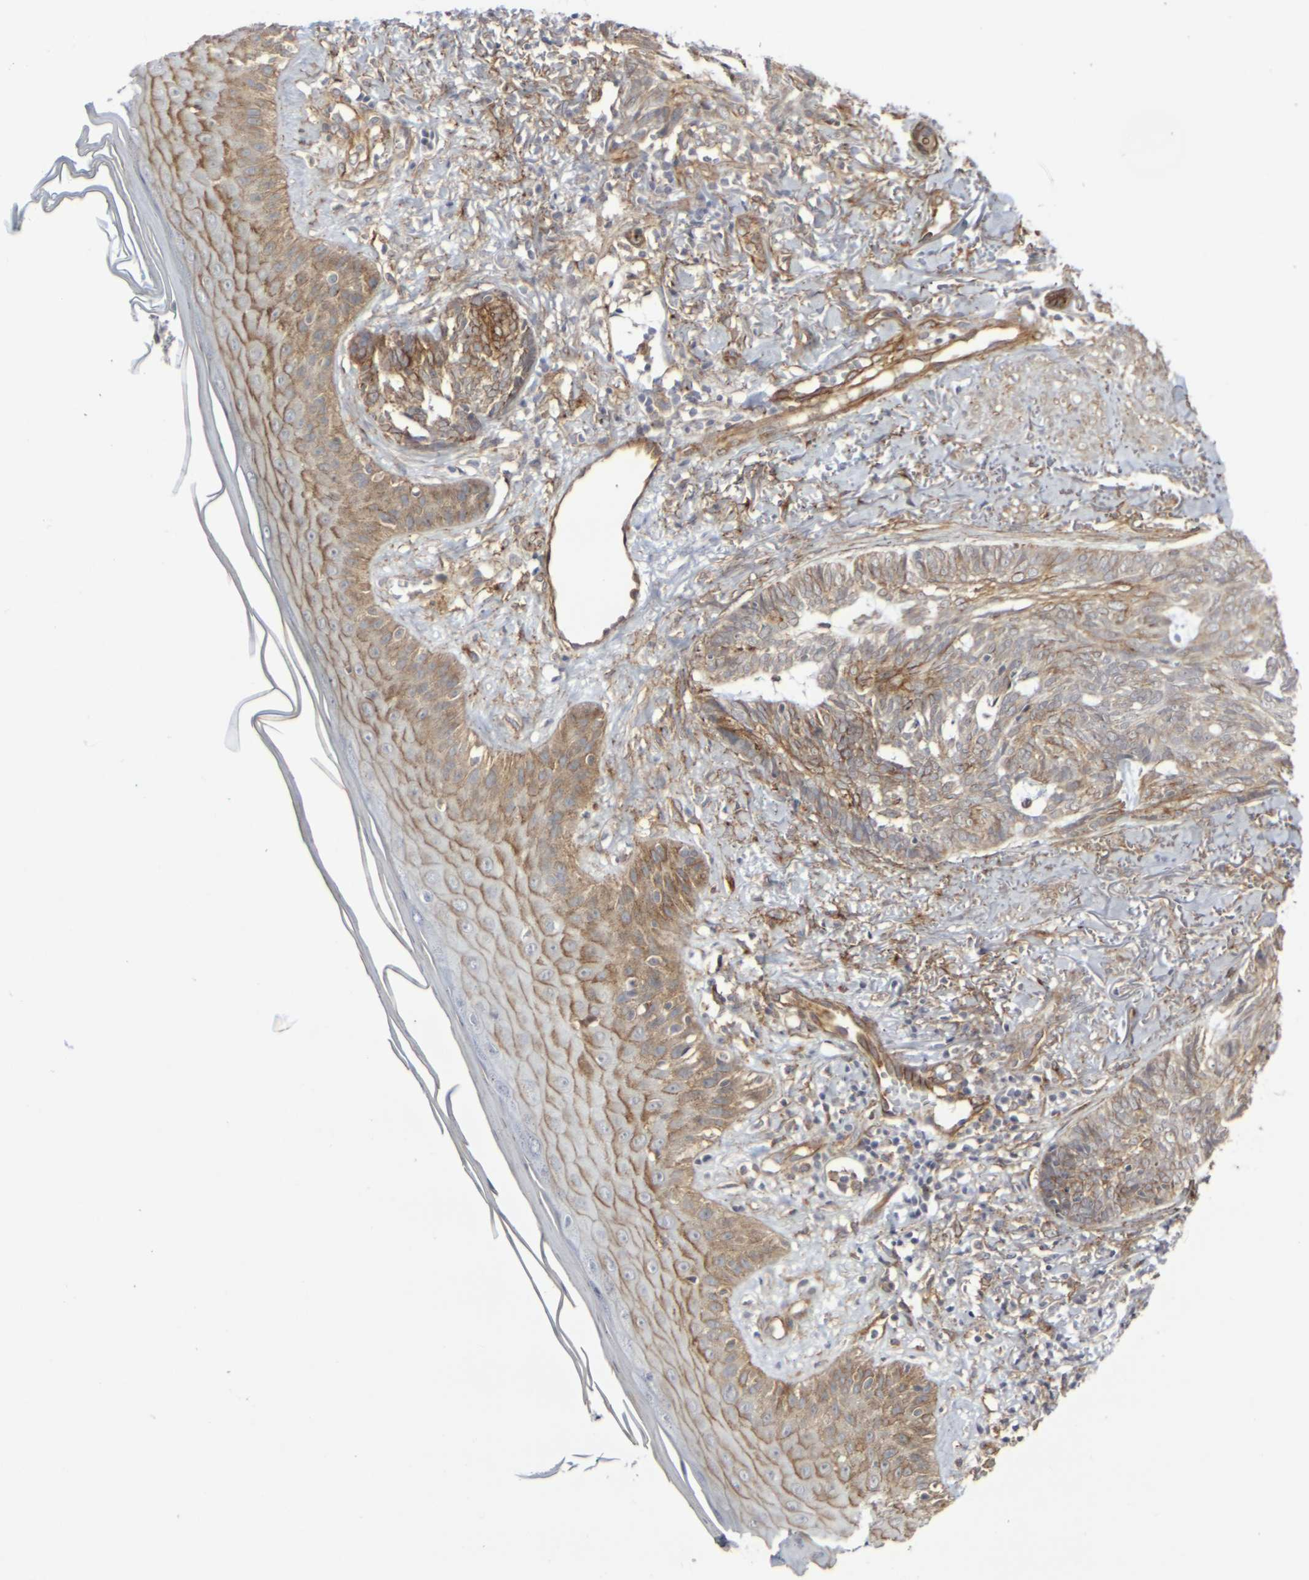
{"staining": {"intensity": "moderate", "quantity": ">75%", "location": "cytoplasmic/membranous"}, "tissue": "skin cancer", "cell_type": "Tumor cells", "image_type": "cancer", "snomed": [{"axis": "morphology", "description": "Basal cell carcinoma"}, {"axis": "topography", "description": "Skin"}], "caption": "Protein expression by immunohistochemistry (IHC) shows moderate cytoplasmic/membranous positivity in about >75% of tumor cells in skin basal cell carcinoma.", "gene": "MYOF", "patient": {"sex": "male", "age": 43}}